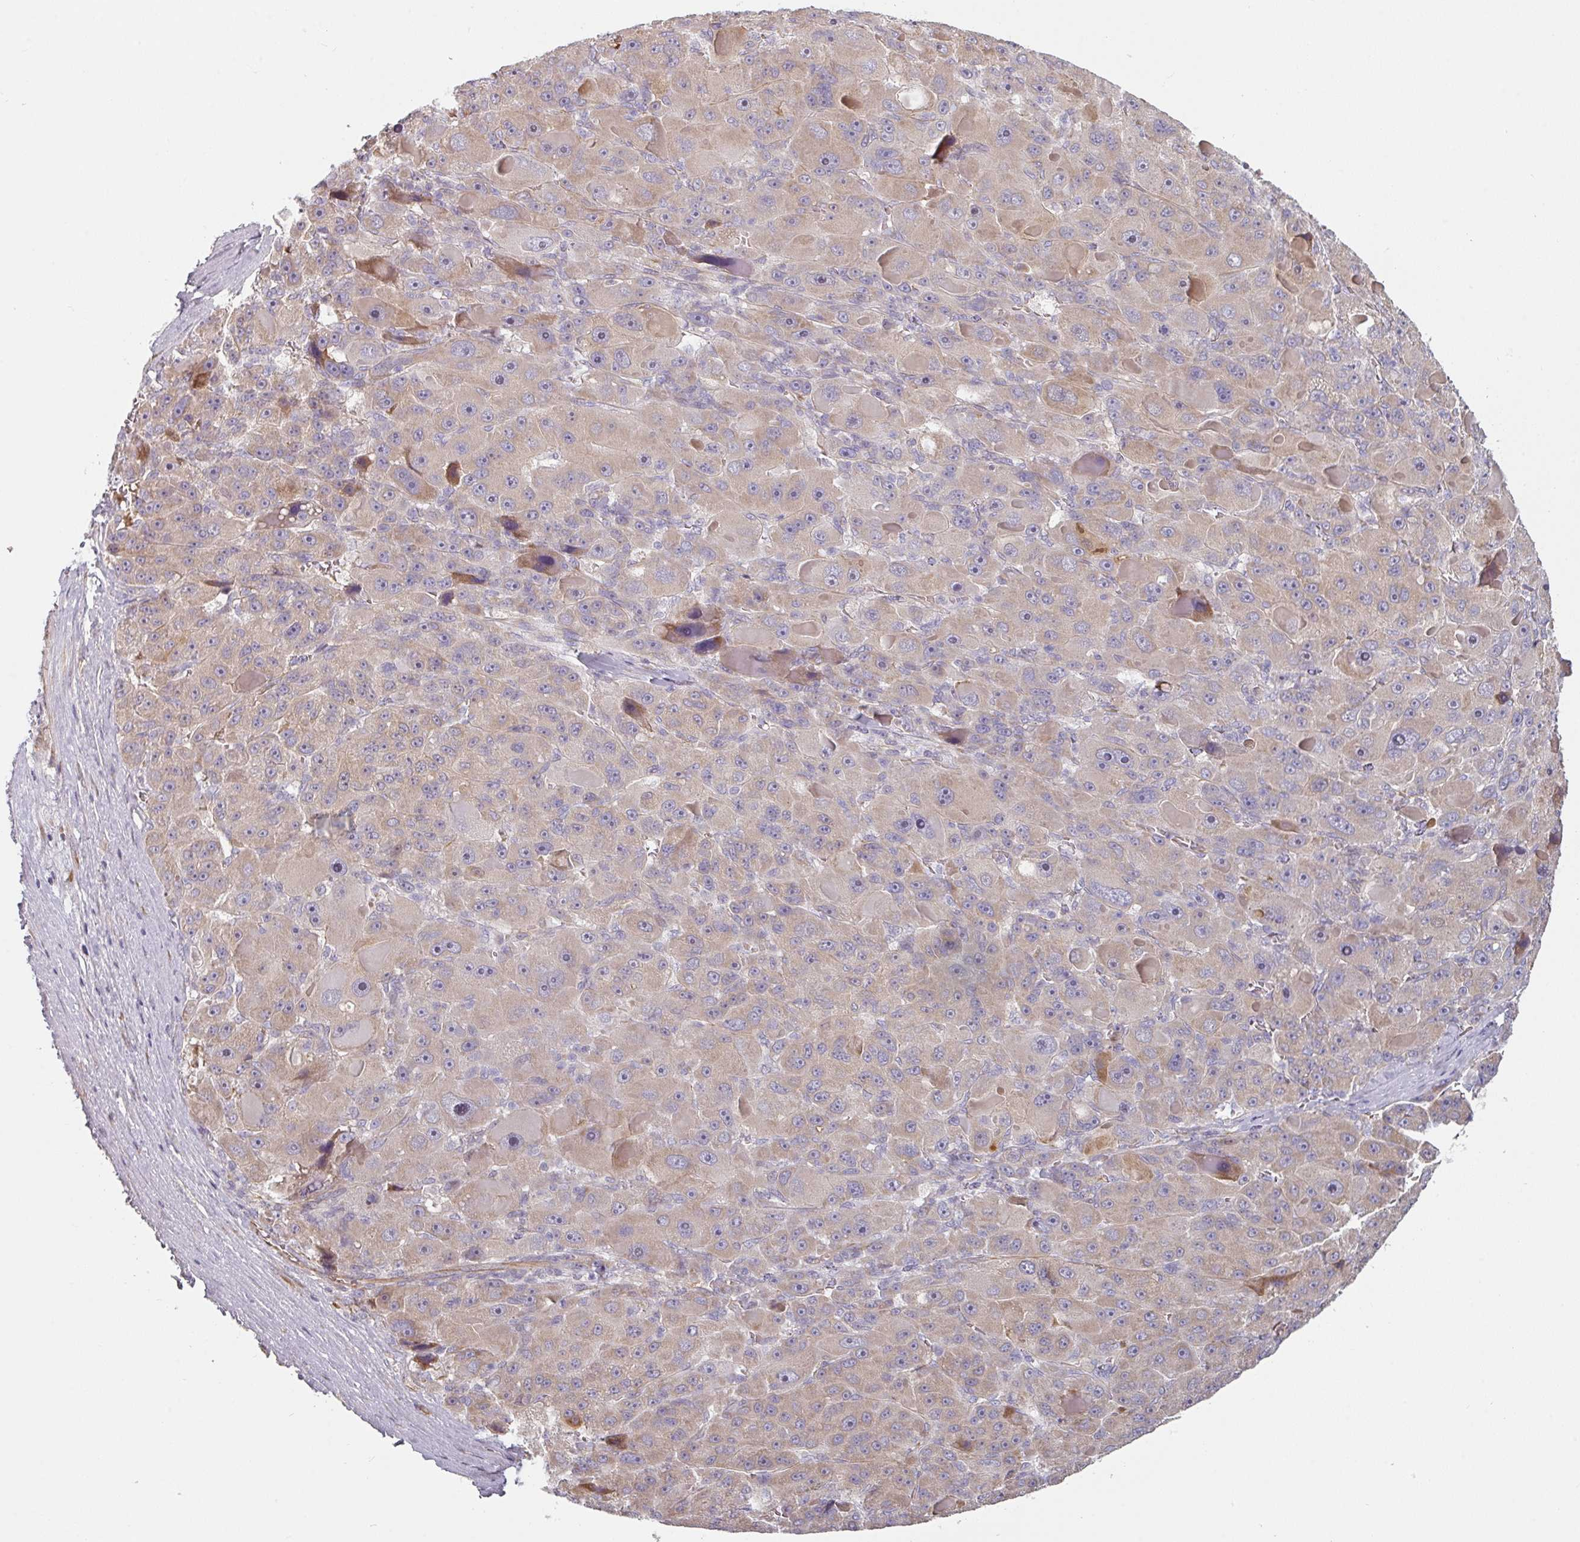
{"staining": {"intensity": "weak", "quantity": "25%-75%", "location": "cytoplasmic/membranous"}, "tissue": "liver cancer", "cell_type": "Tumor cells", "image_type": "cancer", "snomed": [{"axis": "morphology", "description": "Carcinoma, Hepatocellular, NOS"}, {"axis": "topography", "description": "Liver"}], "caption": "Liver cancer stained for a protein (brown) shows weak cytoplasmic/membranous positive expression in approximately 25%-75% of tumor cells.", "gene": "CEP78", "patient": {"sex": "male", "age": 76}}